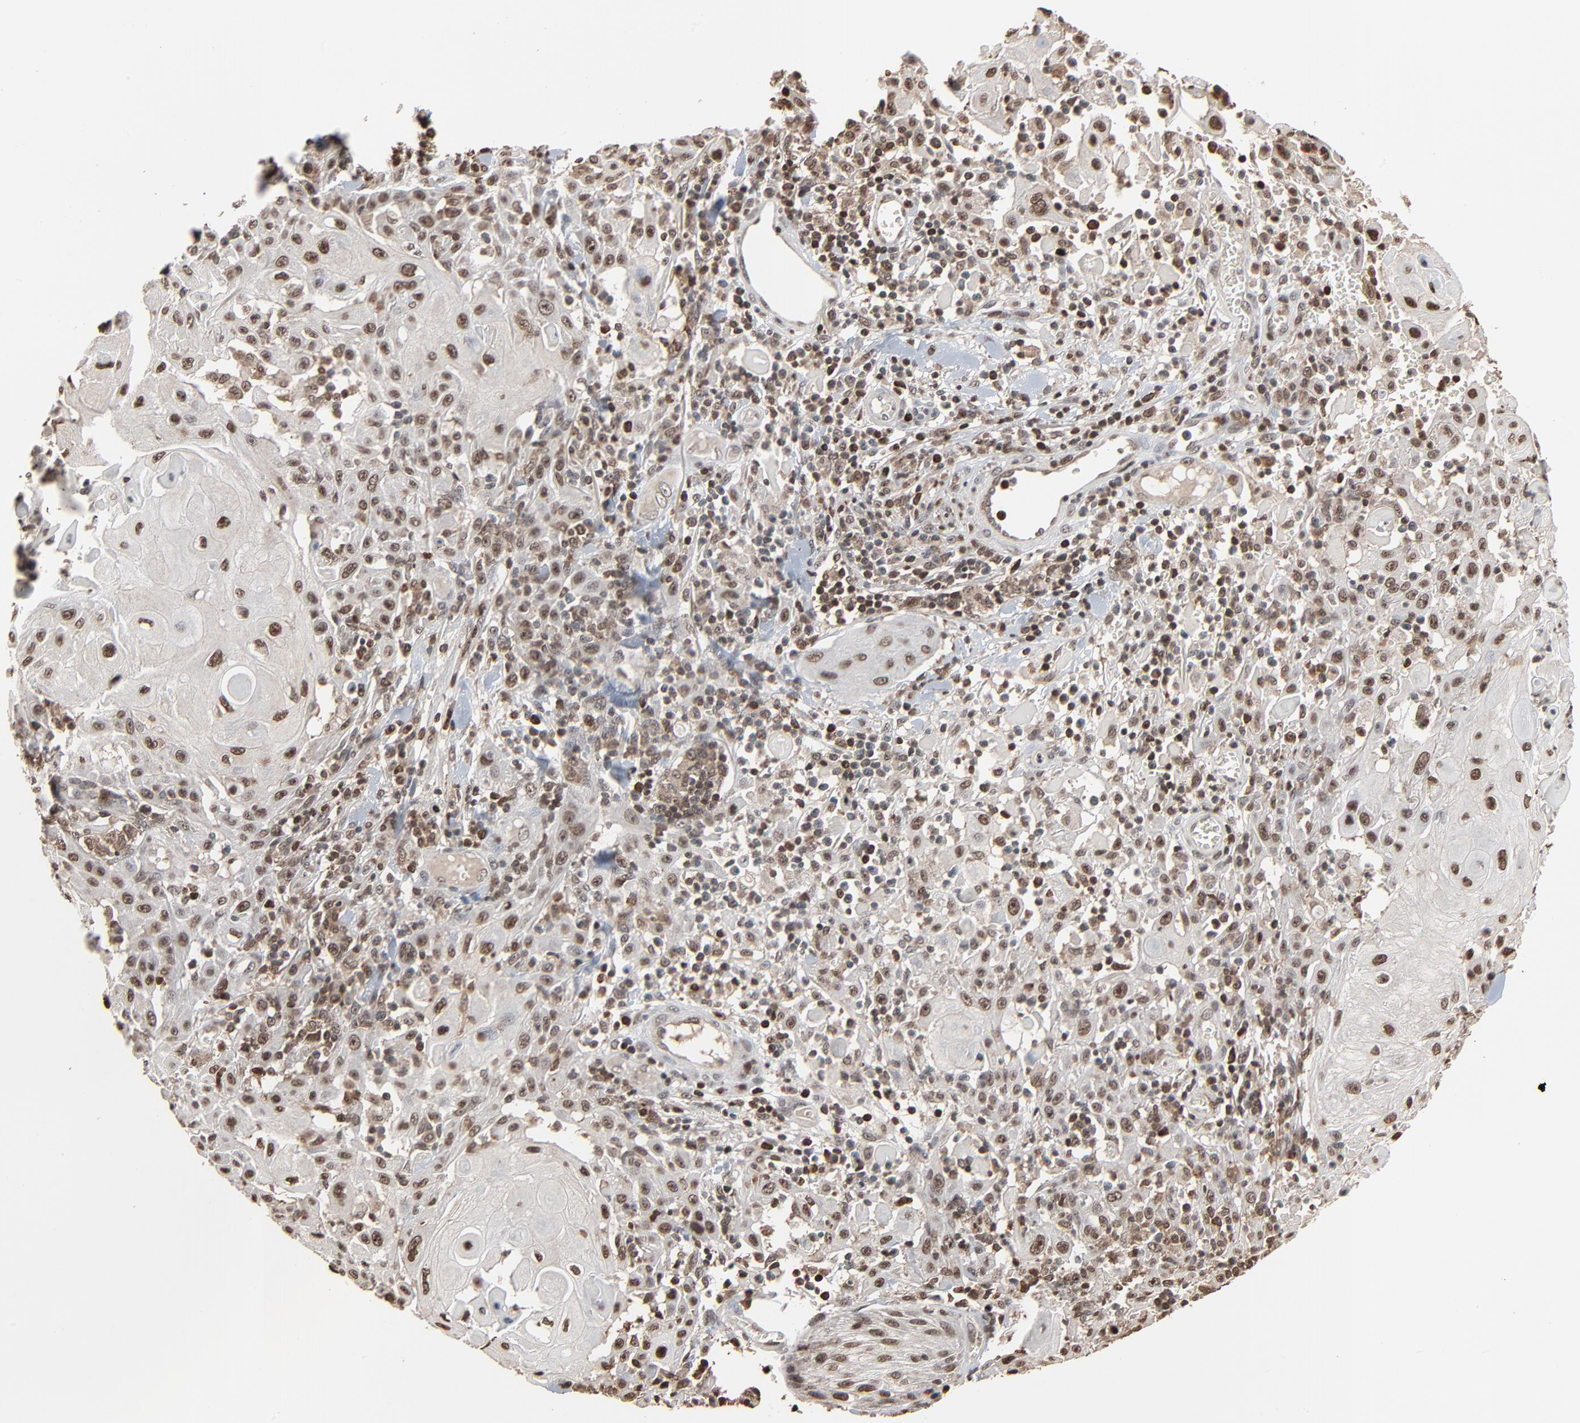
{"staining": {"intensity": "moderate", "quantity": ">75%", "location": "nuclear"}, "tissue": "skin cancer", "cell_type": "Tumor cells", "image_type": "cancer", "snomed": [{"axis": "morphology", "description": "Squamous cell carcinoma, NOS"}, {"axis": "topography", "description": "Skin"}], "caption": "Skin squamous cell carcinoma stained with a brown dye exhibits moderate nuclear positive expression in approximately >75% of tumor cells.", "gene": "RPS6KA3", "patient": {"sex": "male", "age": 24}}